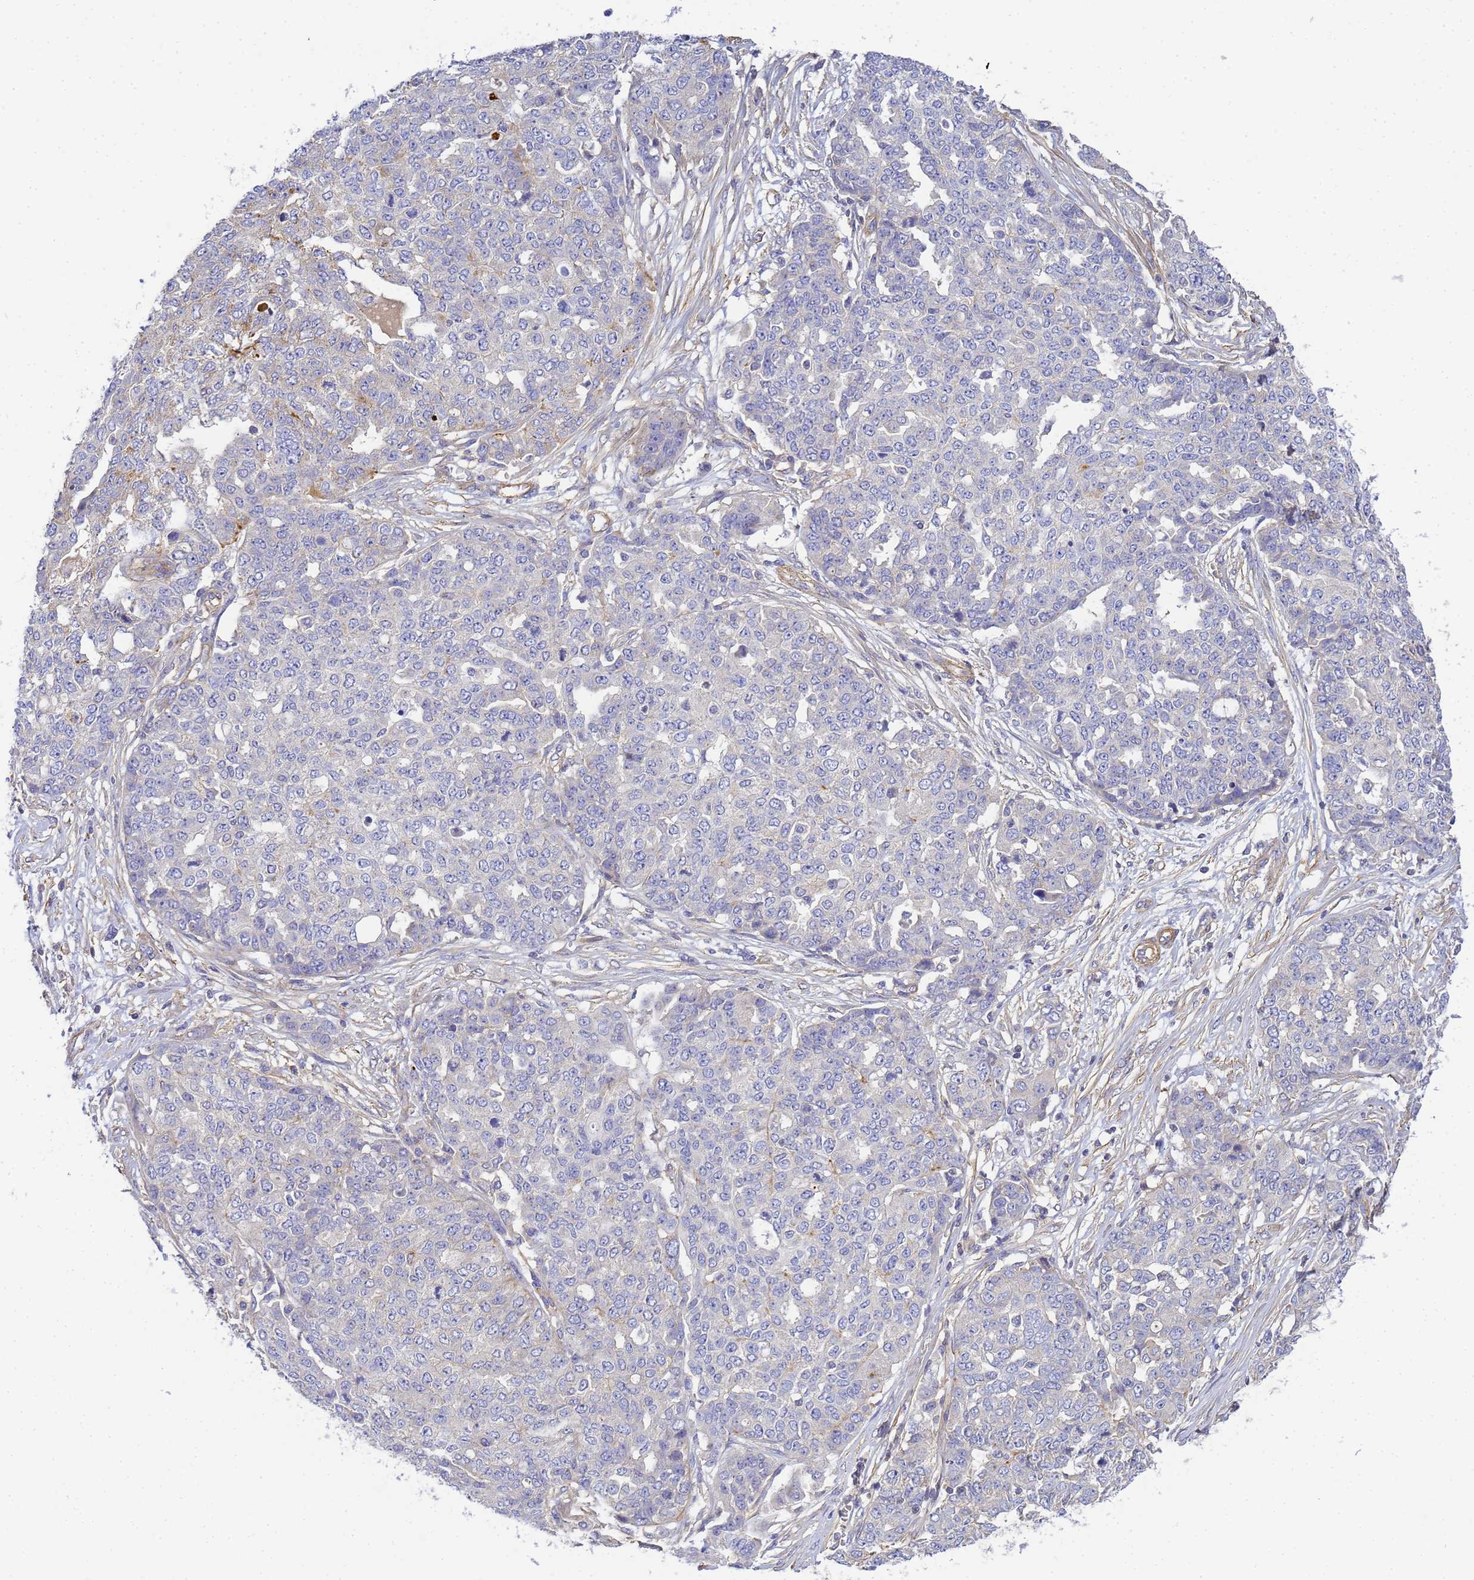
{"staining": {"intensity": "negative", "quantity": "none", "location": "none"}, "tissue": "ovarian cancer", "cell_type": "Tumor cells", "image_type": "cancer", "snomed": [{"axis": "morphology", "description": "Cystadenocarcinoma, serous, NOS"}, {"axis": "topography", "description": "Soft tissue"}, {"axis": "topography", "description": "Ovary"}], "caption": "Immunohistochemistry histopathology image of ovarian cancer (serous cystadenocarcinoma) stained for a protein (brown), which reveals no expression in tumor cells.", "gene": "MYL12A", "patient": {"sex": "female", "age": 57}}